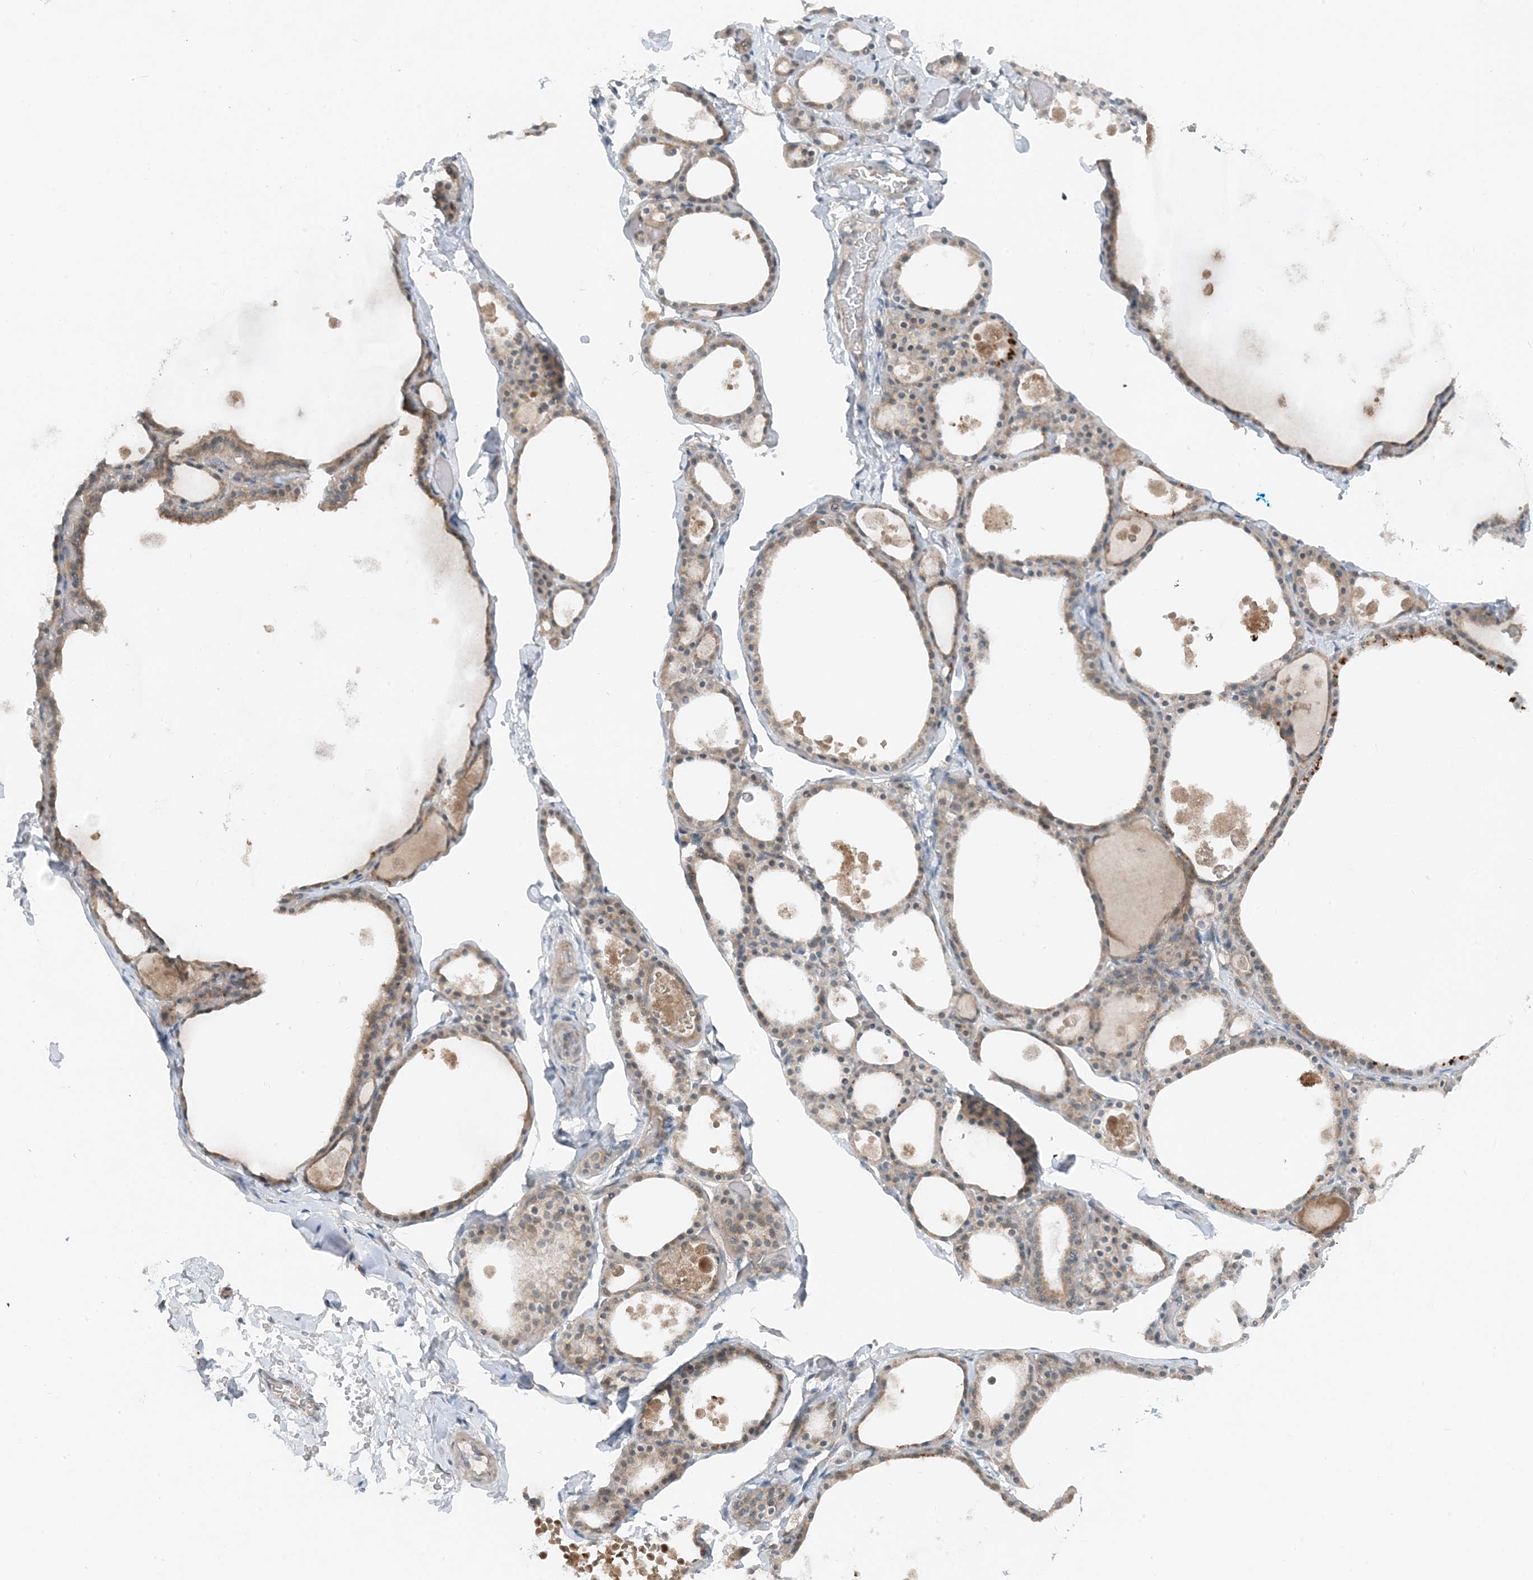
{"staining": {"intensity": "weak", "quantity": ">75%", "location": "cytoplasmic/membranous"}, "tissue": "thyroid gland", "cell_type": "Glandular cells", "image_type": "normal", "snomed": [{"axis": "morphology", "description": "Normal tissue, NOS"}, {"axis": "topography", "description": "Thyroid gland"}], "caption": "Immunohistochemistry (IHC) of normal thyroid gland exhibits low levels of weak cytoplasmic/membranous staining in about >75% of glandular cells. The protein is stained brown, and the nuclei are stained in blue (DAB IHC with brightfield microscopy, high magnification).", "gene": "MITD1", "patient": {"sex": "male", "age": 56}}